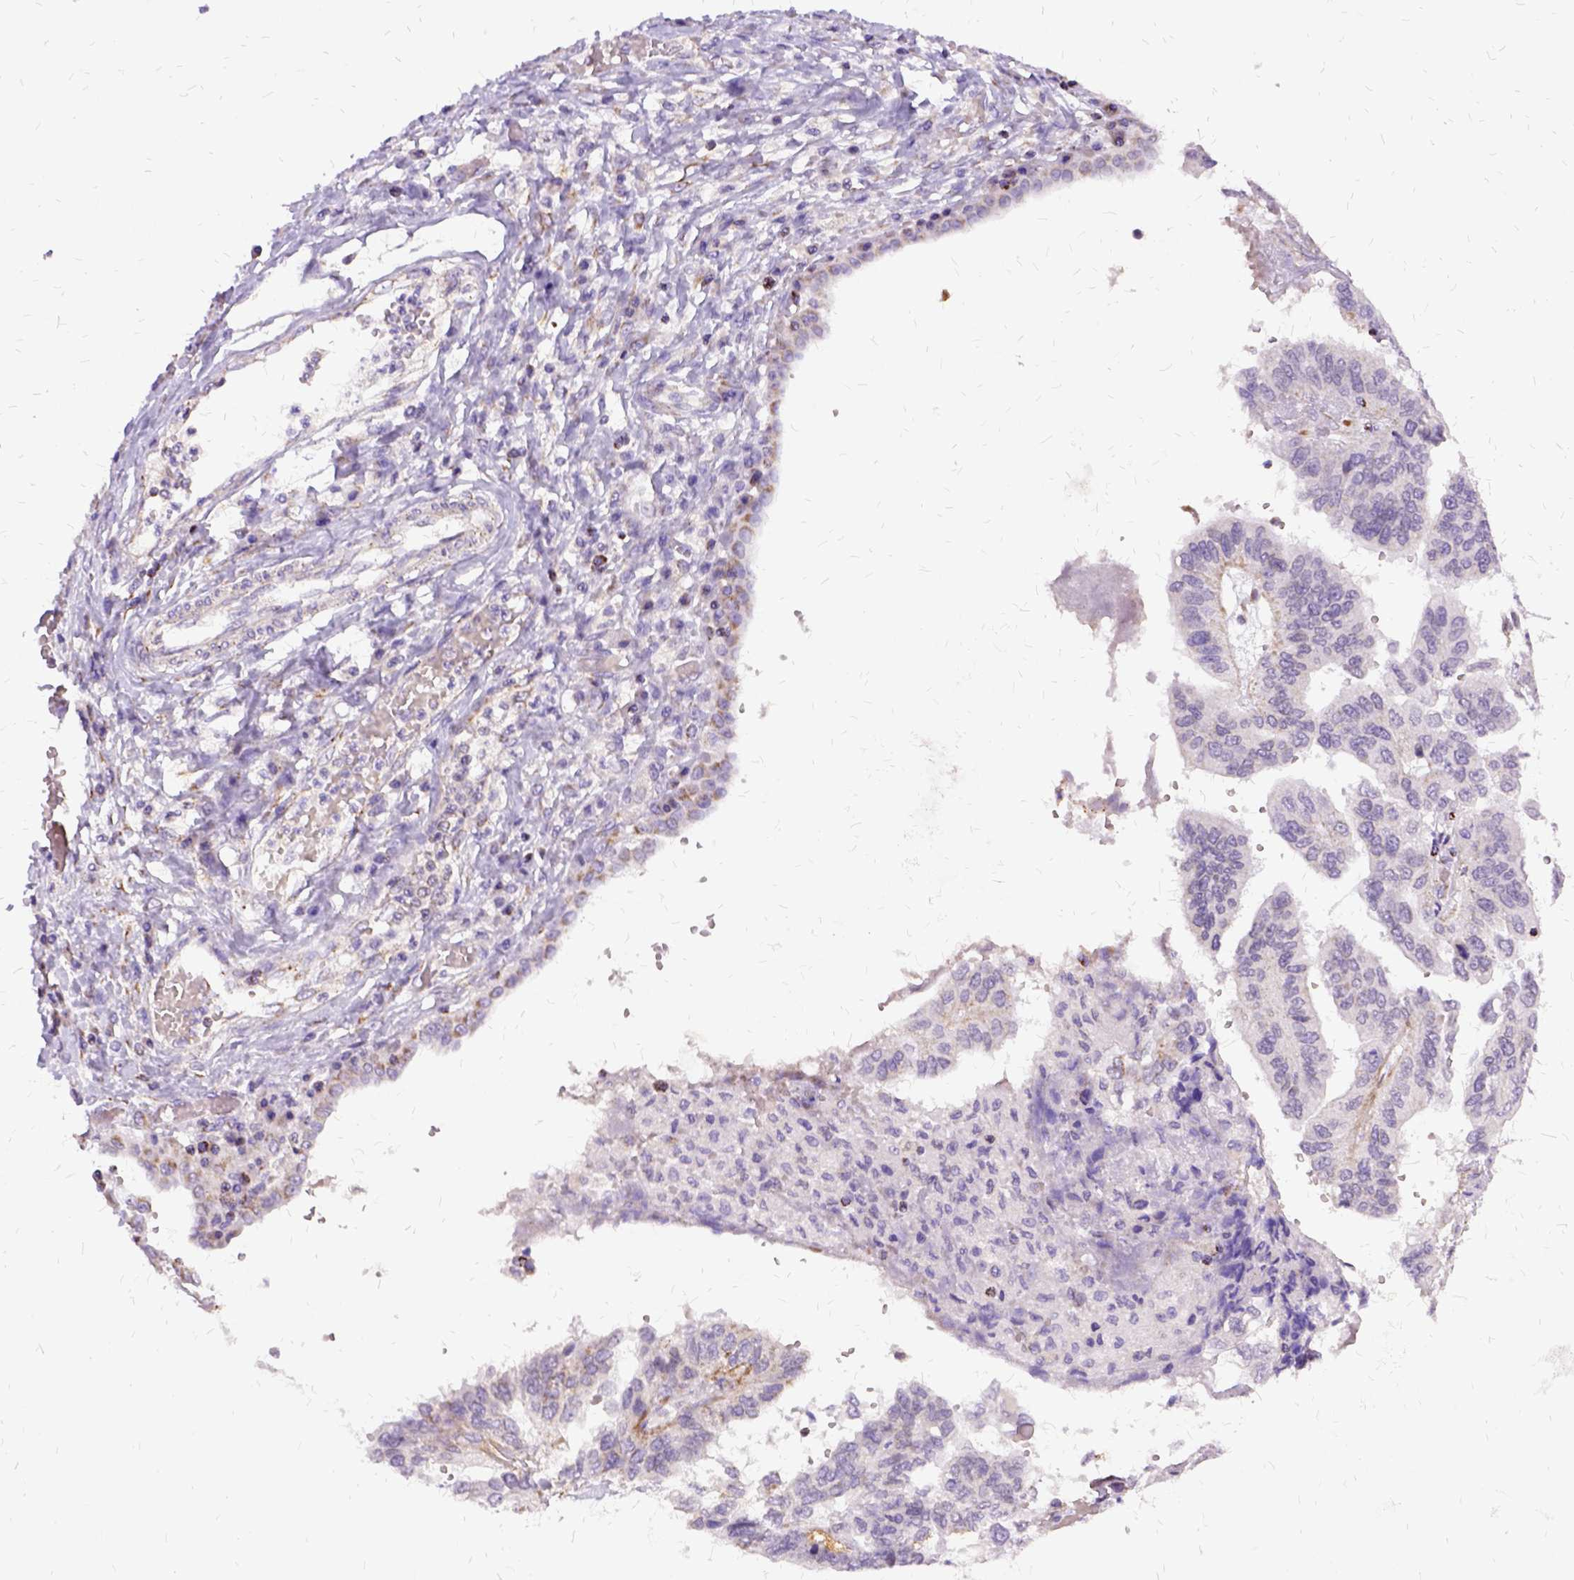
{"staining": {"intensity": "negative", "quantity": "none", "location": "none"}, "tissue": "ovarian cancer", "cell_type": "Tumor cells", "image_type": "cancer", "snomed": [{"axis": "morphology", "description": "Cystadenocarcinoma, serous, NOS"}, {"axis": "topography", "description": "Ovary"}], "caption": "High power microscopy photomicrograph of an IHC image of ovarian cancer (serous cystadenocarcinoma), revealing no significant positivity in tumor cells.", "gene": "OXCT1", "patient": {"sex": "female", "age": 79}}